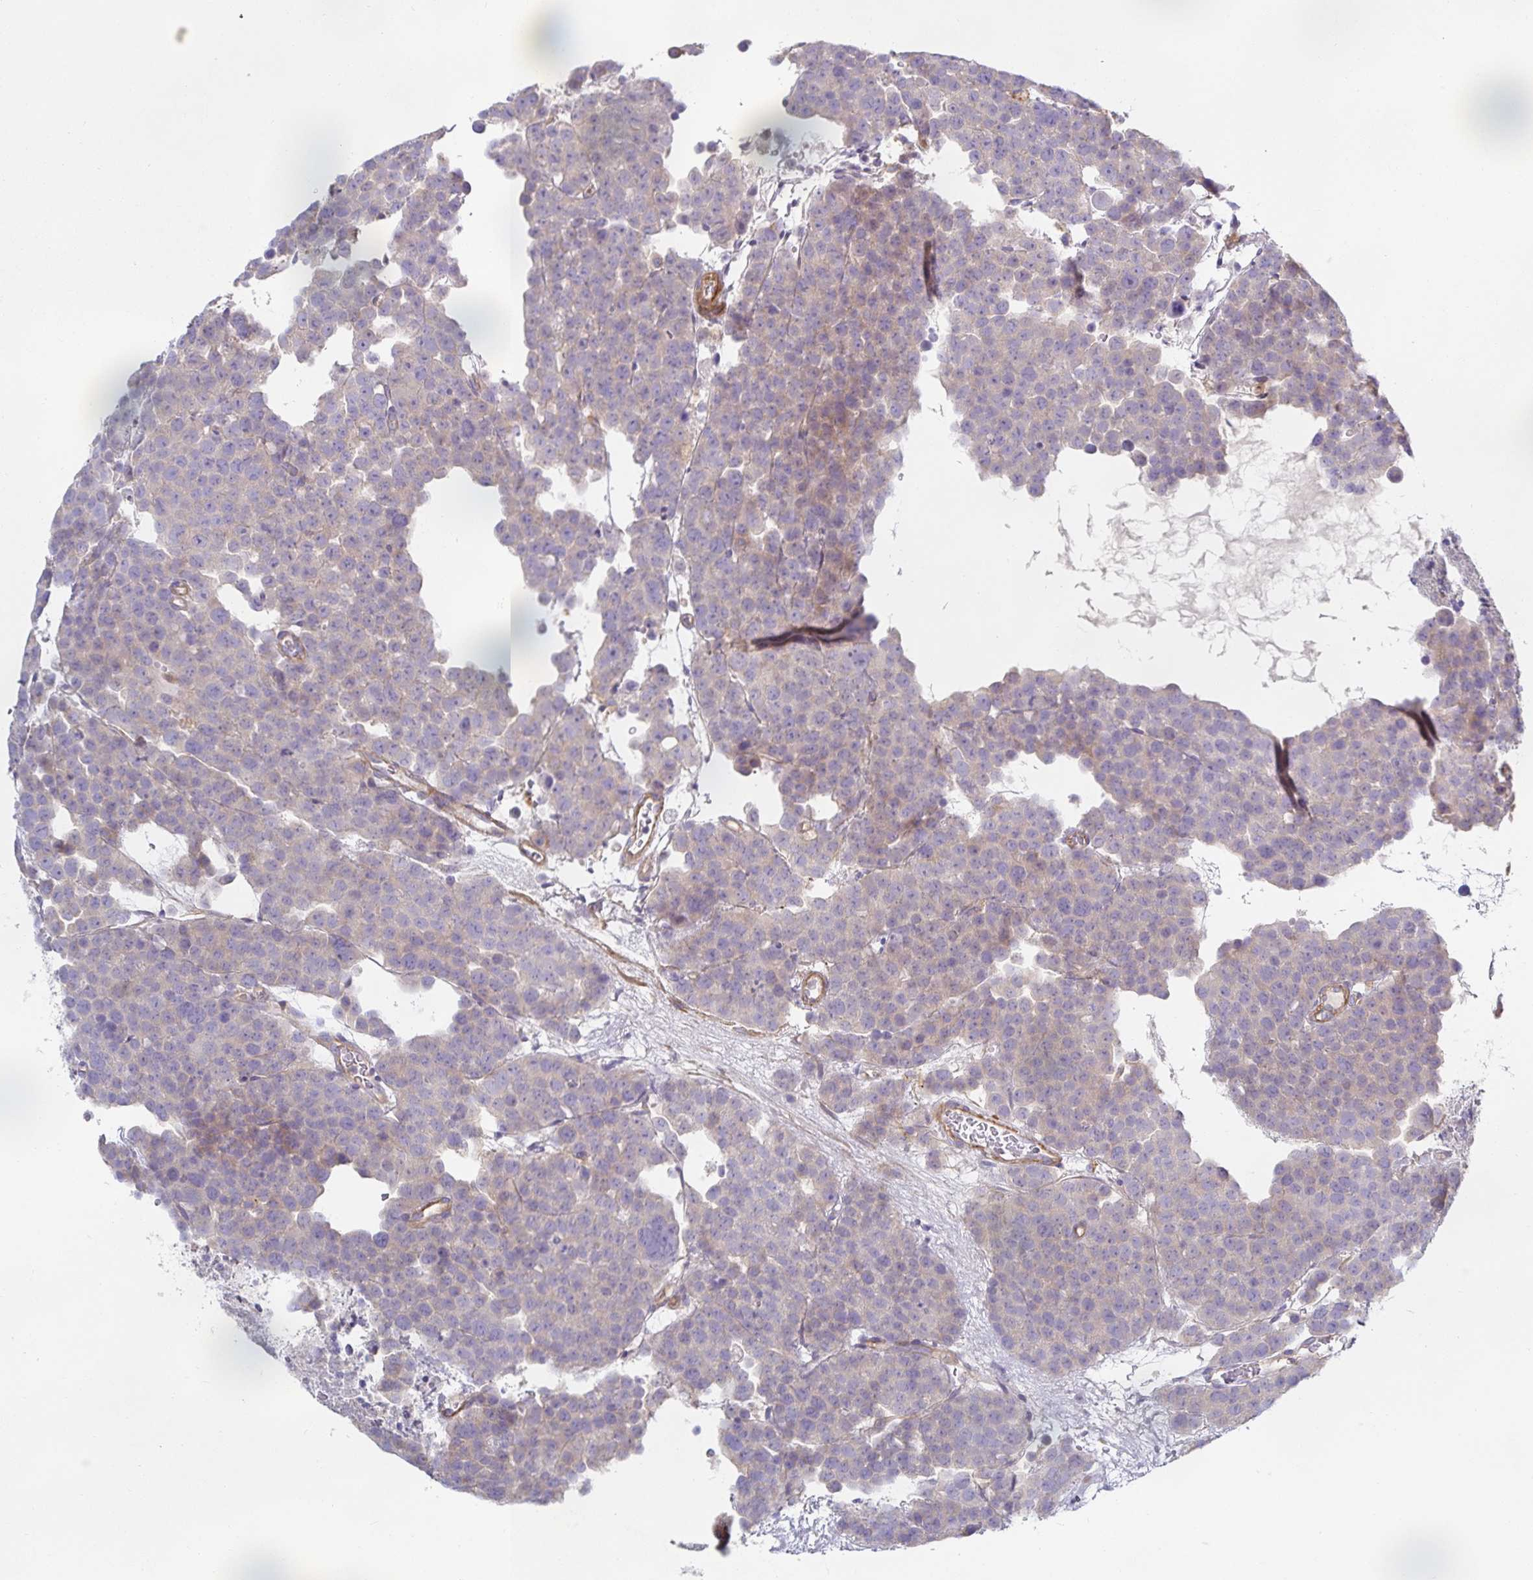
{"staining": {"intensity": "negative", "quantity": "none", "location": "none"}, "tissue": "testis cancer", "cell_type": "Tumor cells", "image_type": "cancer", "snomed": [{"axis": "morphology", "description": "Seminoma, NOS"}, {"axis": "topography", "description": "Testis"}], "caption": "Immunohistochemical staining of seminoma (testis) shows no significant expression in tumor cells.", "gene": "METTL22", "patient": {"sex": "male", "age": 71}}